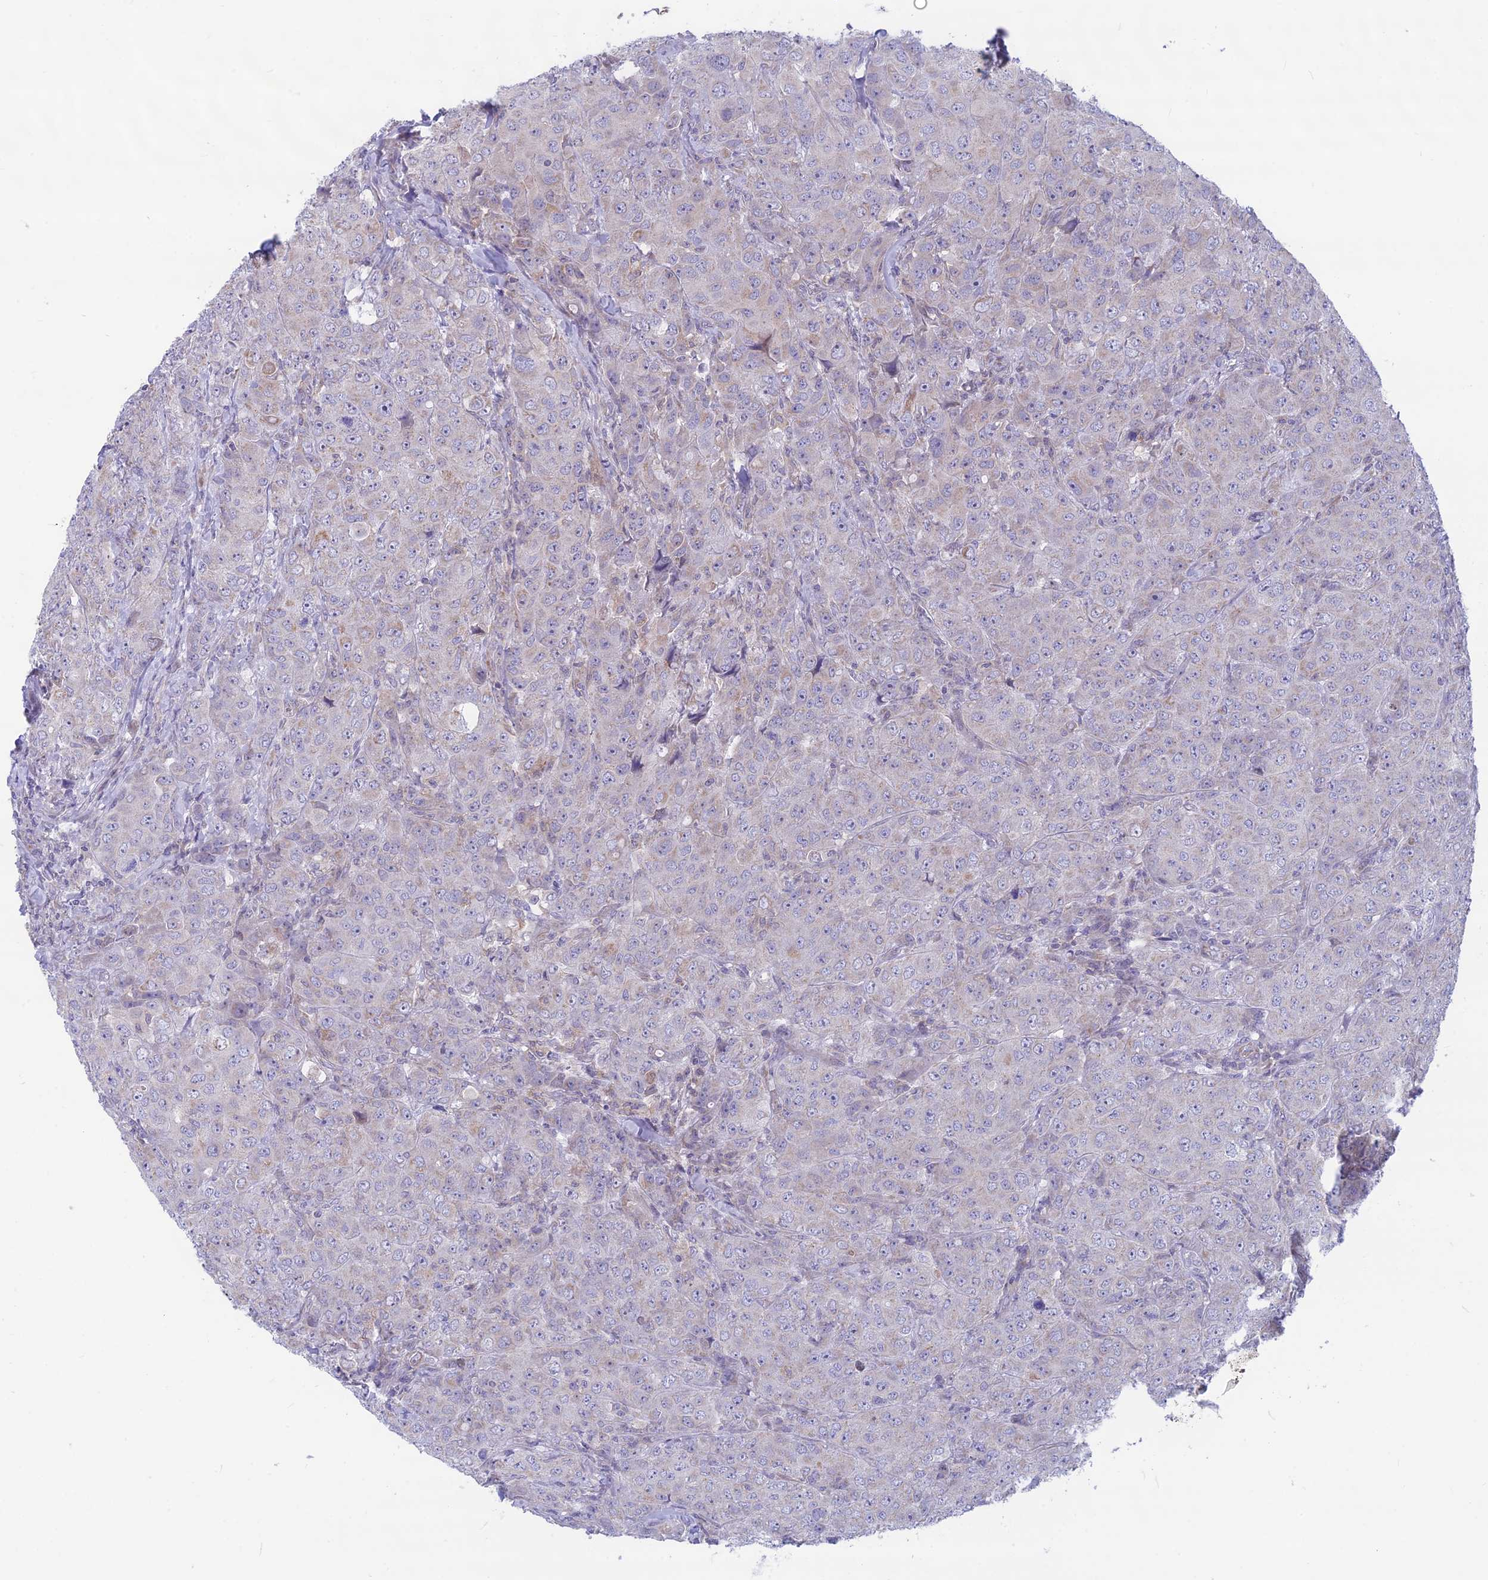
{"staining": {"intensity": "weak", "quantity": "<25%", "location": "cytoplasmic/membranous"}, "tissue": "breast cancer", "cell_type": "Tumor cells", "image_type": "cancer", "snomed": [{"axis": "morphology", "description": "Duct carcinoma"}, {"axis": "topography", "description": "Breast"}], "caption": "Protein analysis of breast cancer (infiltrating ductal carcinoma) shows no significant positivity in tumor cells.", "gene": "PLAC9", "patient": {"sex": "female", "age": 43}}